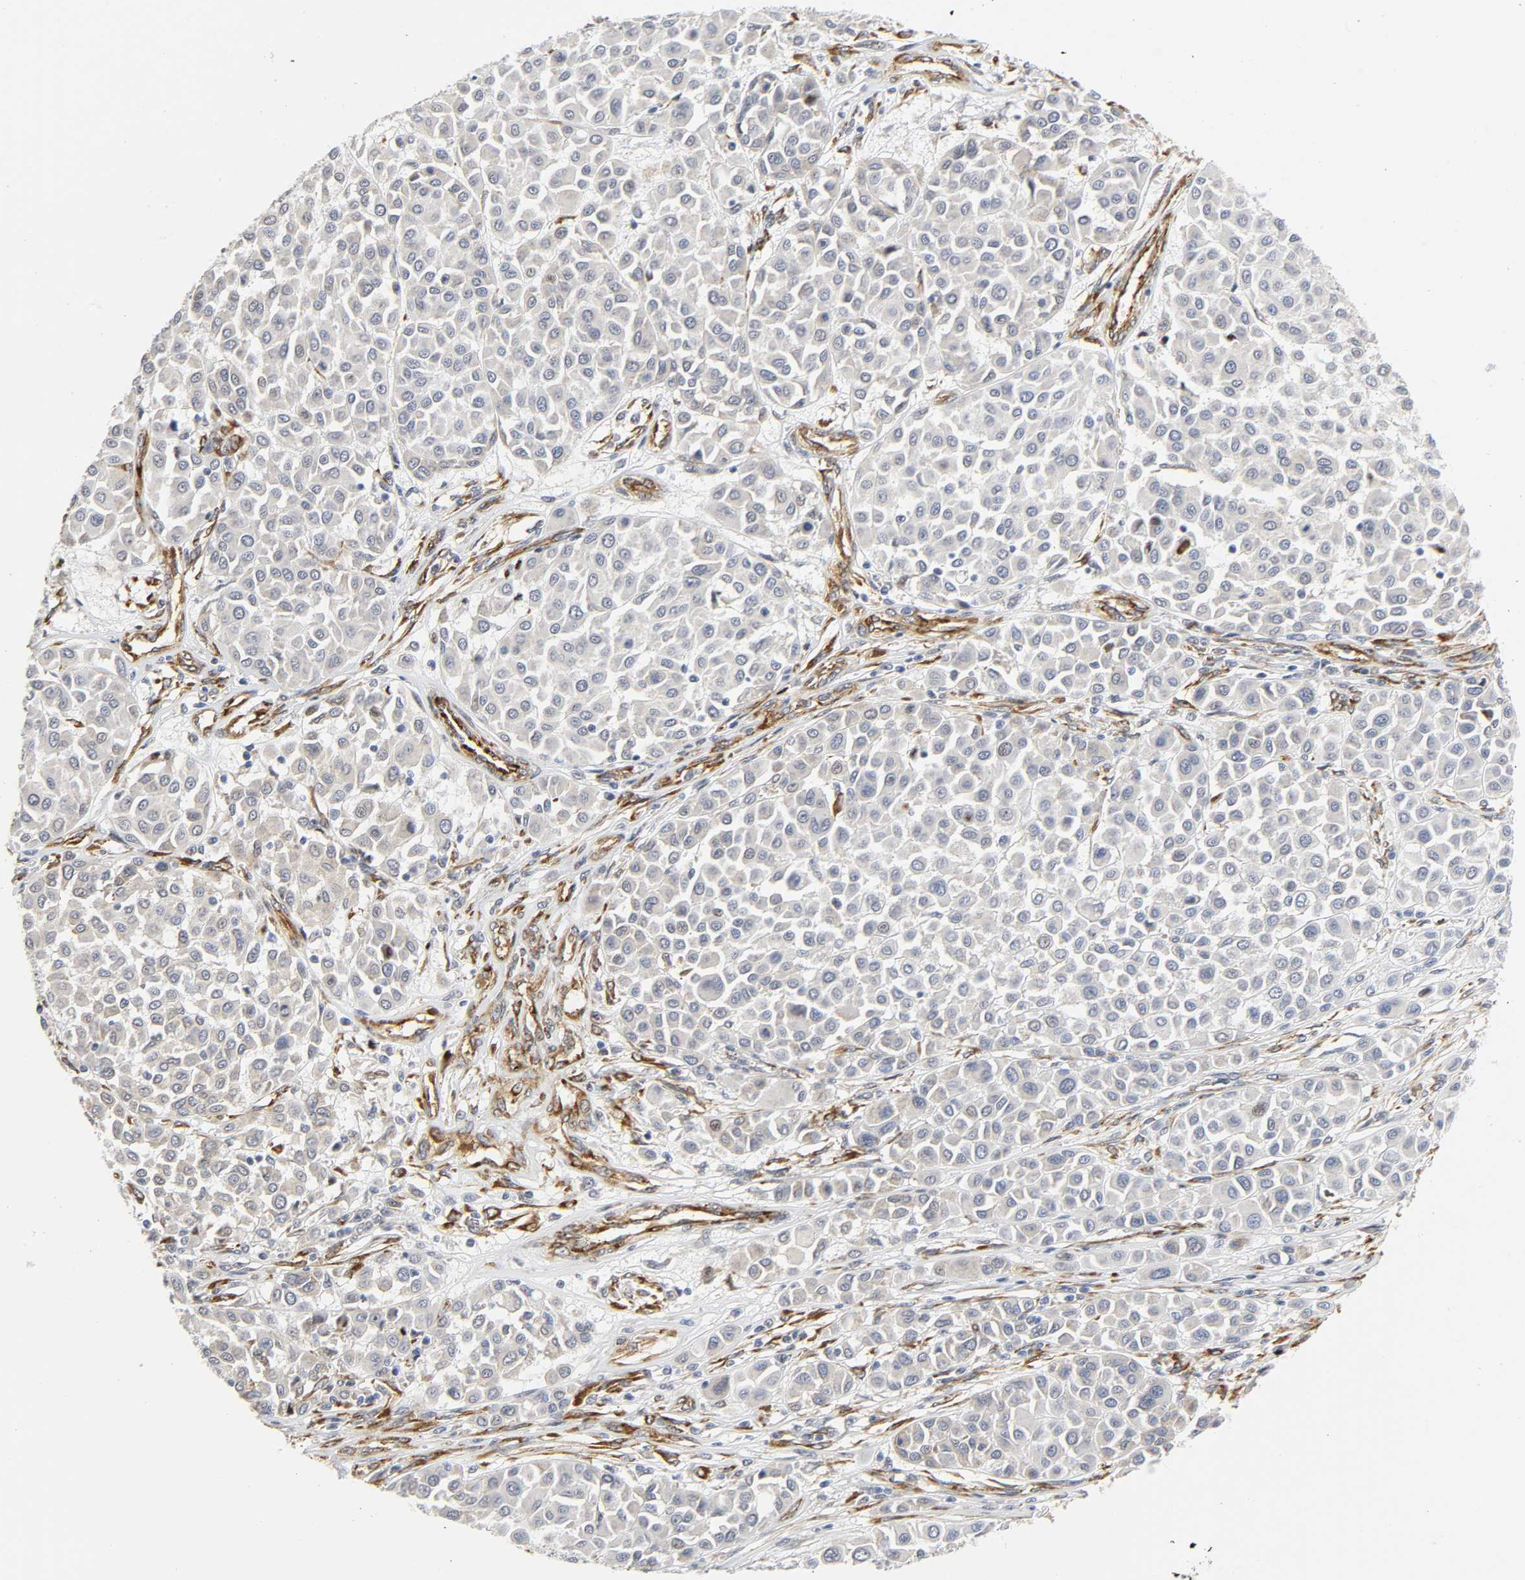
{"staining": {"intensity": "negative", "quantity": "none", "location": "none"}, "tissue": "melanoma", "cell_type": "Tumor cells", "image_type": "cancer", "snomed": [{"axis": "morphology", "description": "Malignant melanoma, Metastatic site"}, {"axis": "topography", "description": "Soft tissue"}], "caption": "This is a photomicrograph of IHC staining of malignant melanoma (metastatic site), which shows no expression in tumor cells.", "gene": "DOCK1", "patient": {"sex": "male", "age": 41}}